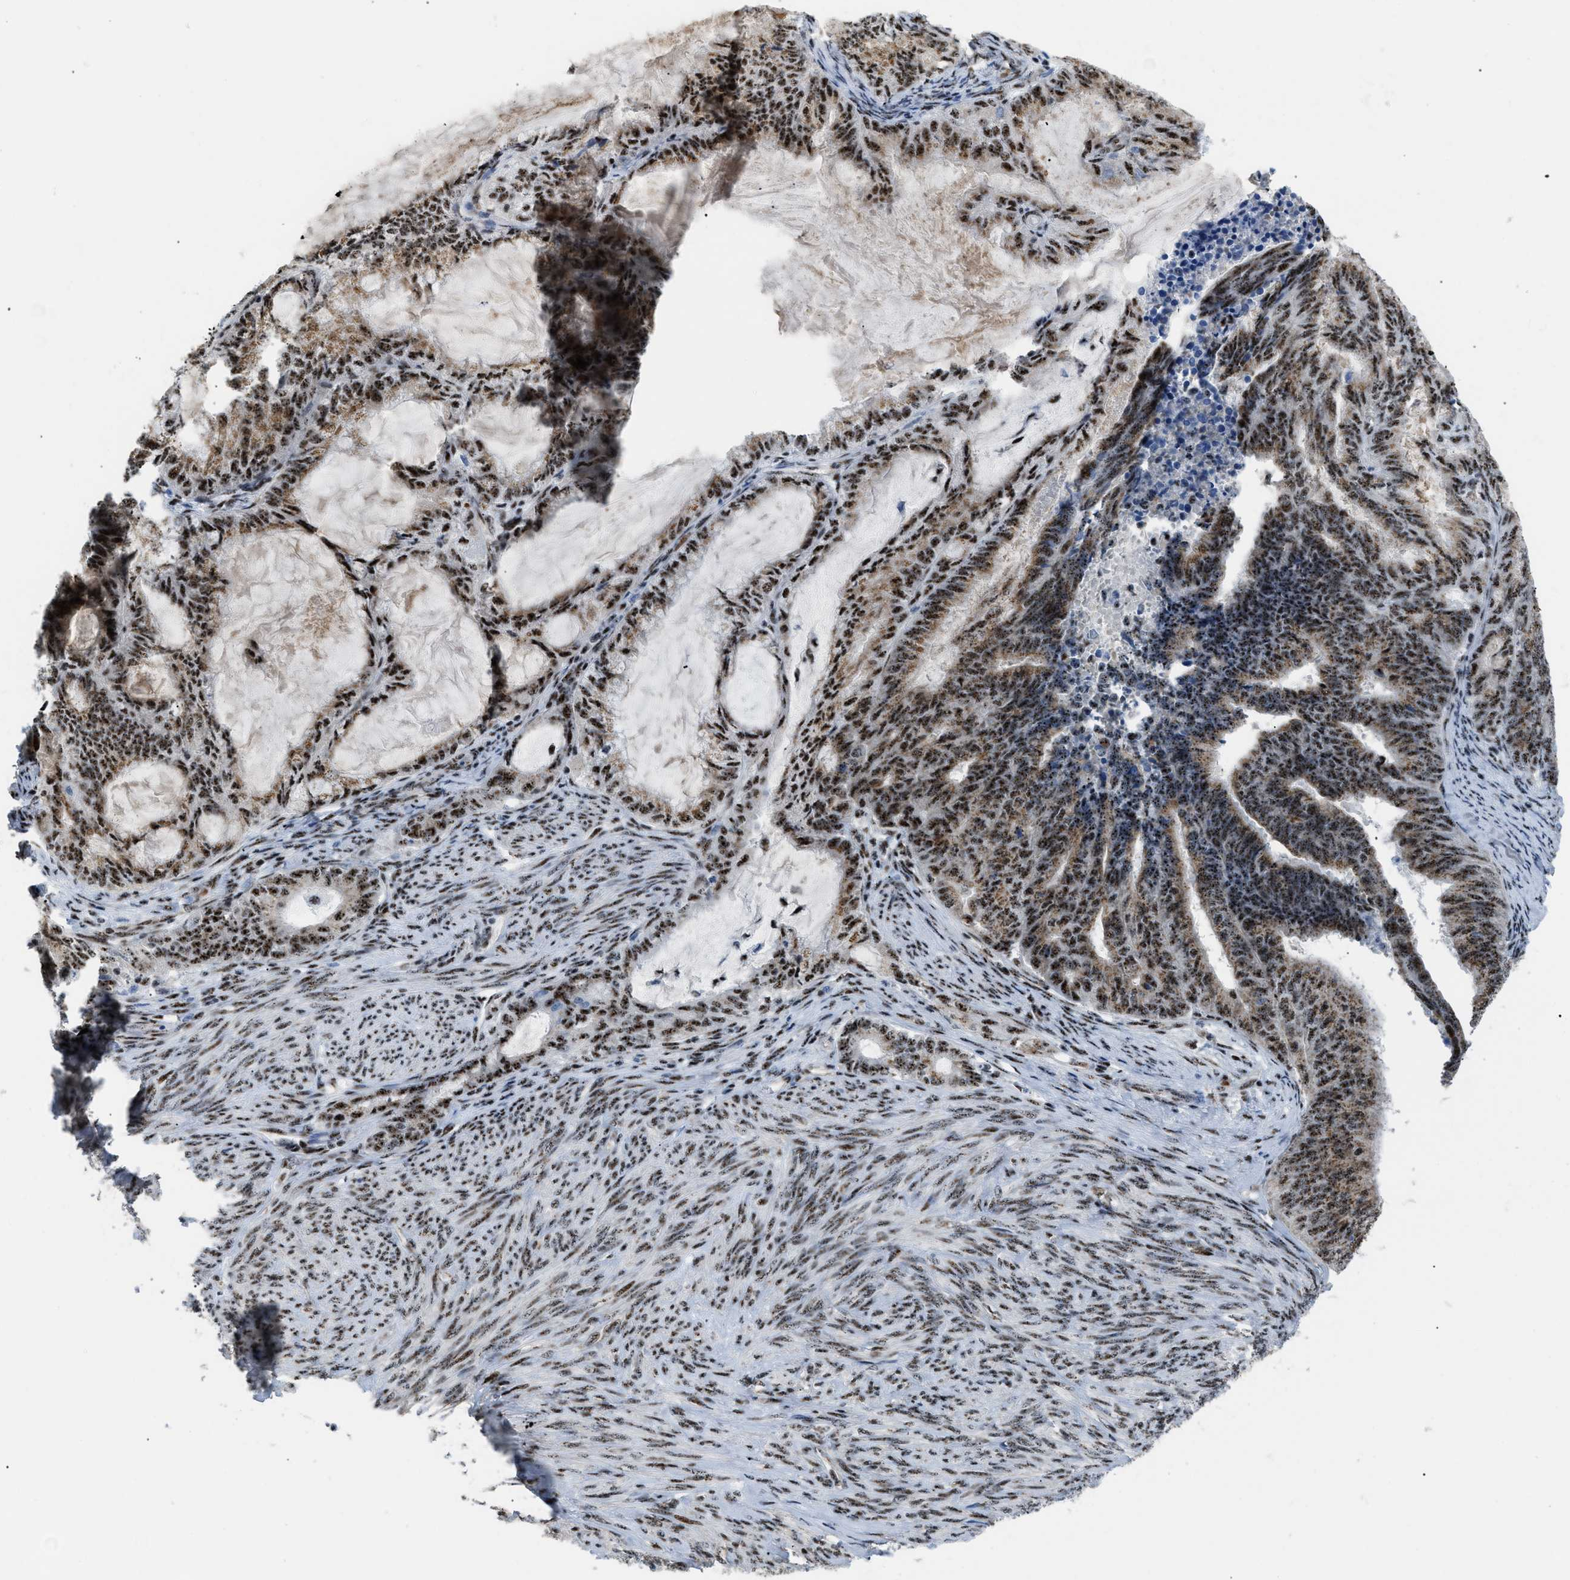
{"staining": {"intensity": "strong", "quantity": ">75%", "location": "nuclear"}, "tissue": "endometrial cancer", "cell_type": "Tumor cells", "image_type": "cancer", "snomed": [{"axis": "morphology", "description": "Adenocarcinoma, NOS"}, {"axis": "topography", "description": "Endometrium"}], "caption": "DAB immunohistochemical staining of human endometrial cancer (adenocarcinoma) demonstrates strong nuclear protein positivity in approximately >75% of tumor cells. Nuclei are stained in blue.", "gene": "CDR2", "patient": {"sex": "female", "age": 86}}